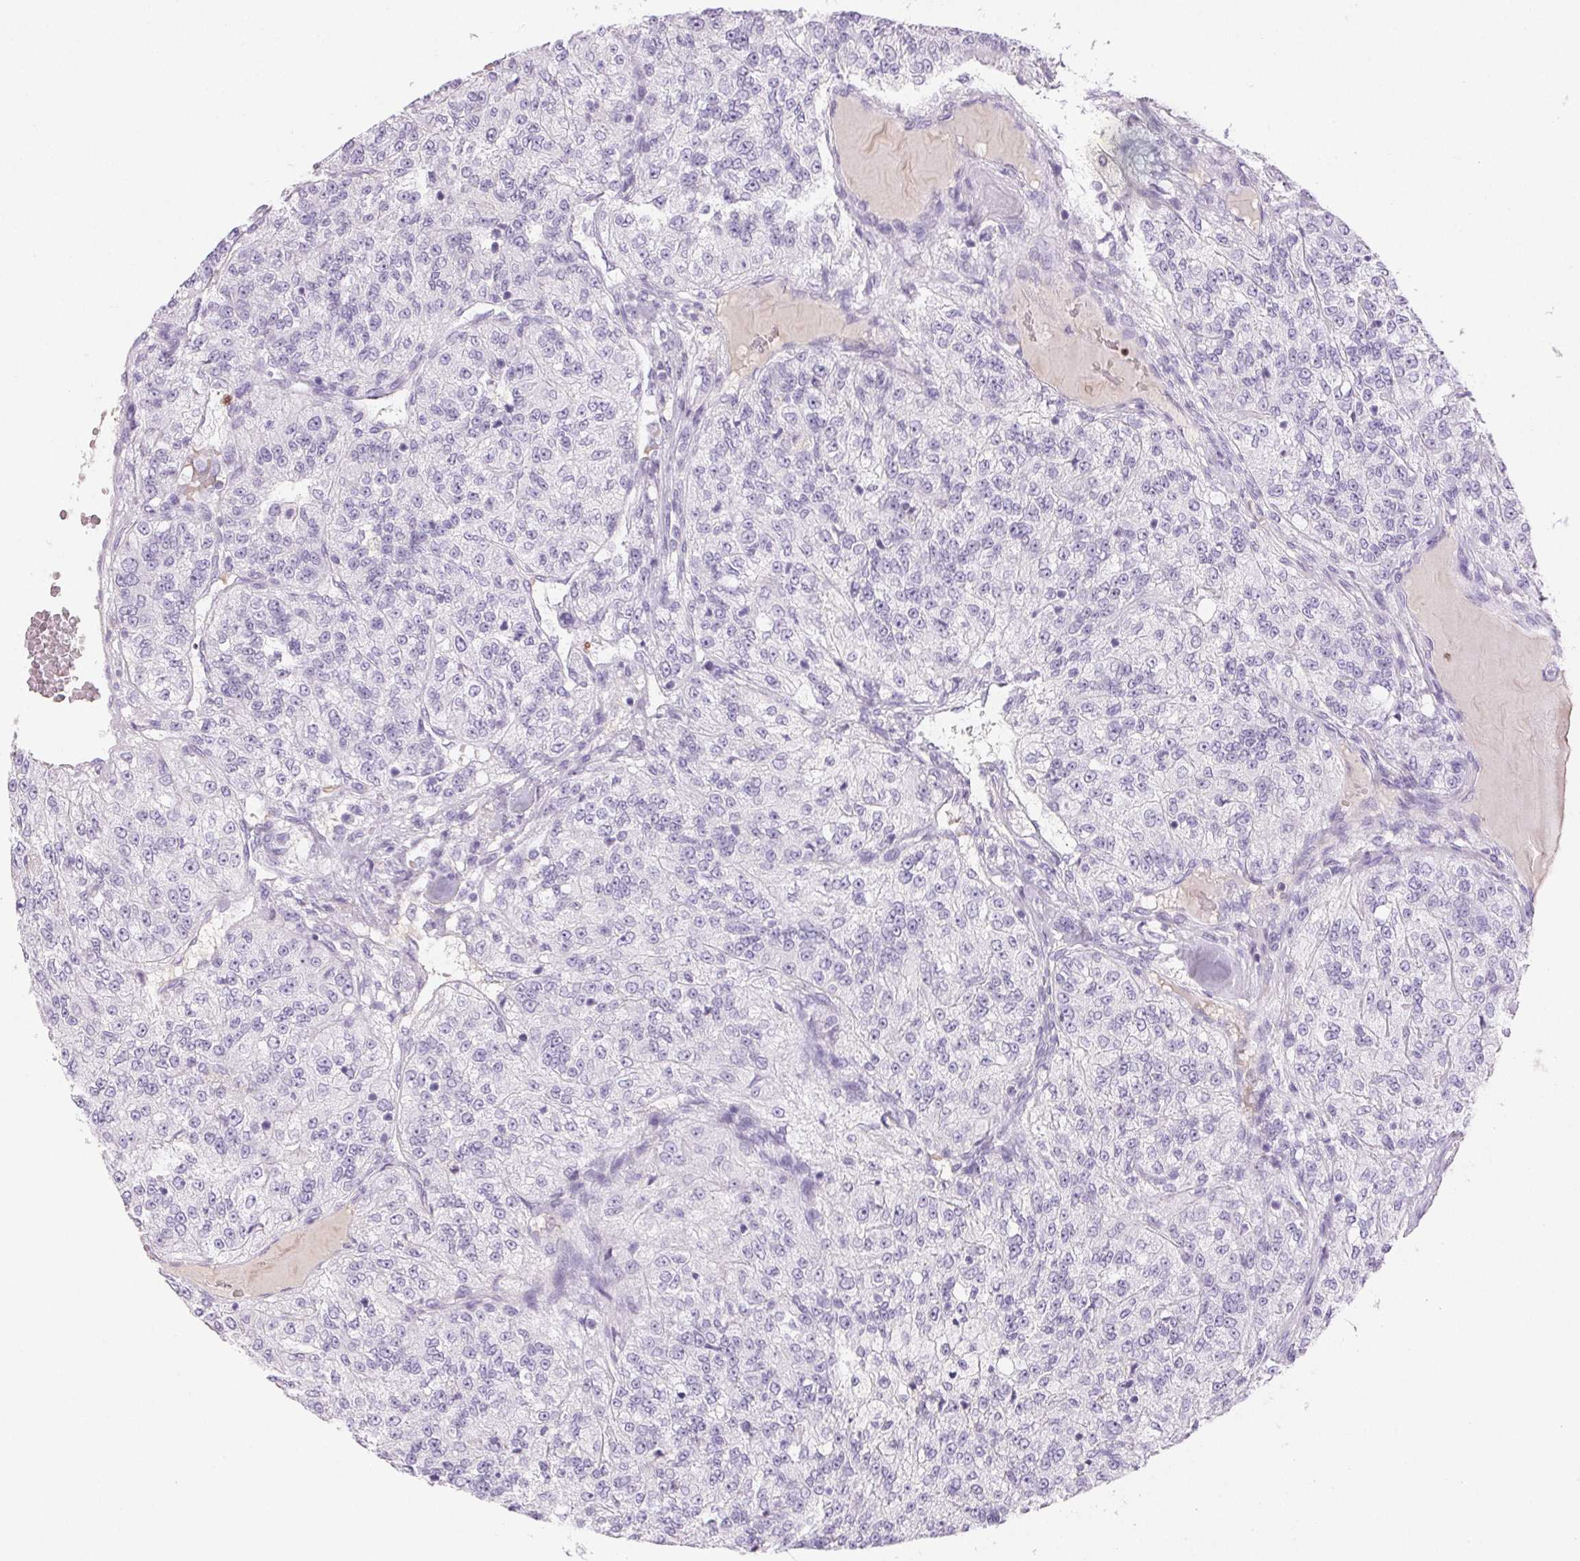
{"staining": {"intensity": "negative", "quantity": "none", "location": "none"}, "tissue": "renal cancer", "cell_type": "Tumor cells", "image_type": "cancer", "snomed": [{"axis": "morphology", "description": "Adenocarcinoma, NOS"}, {"axis": "topography", "description": "Kidney"}], "caption": "Histopathology image shows no significant protein staining in tumor cells of renal adenocarcinoma. (DAB immunohistochemistry with hematoxylin counter stain).", "gene": "PADI4", "patient": {"sex": "female", "age": 63}}